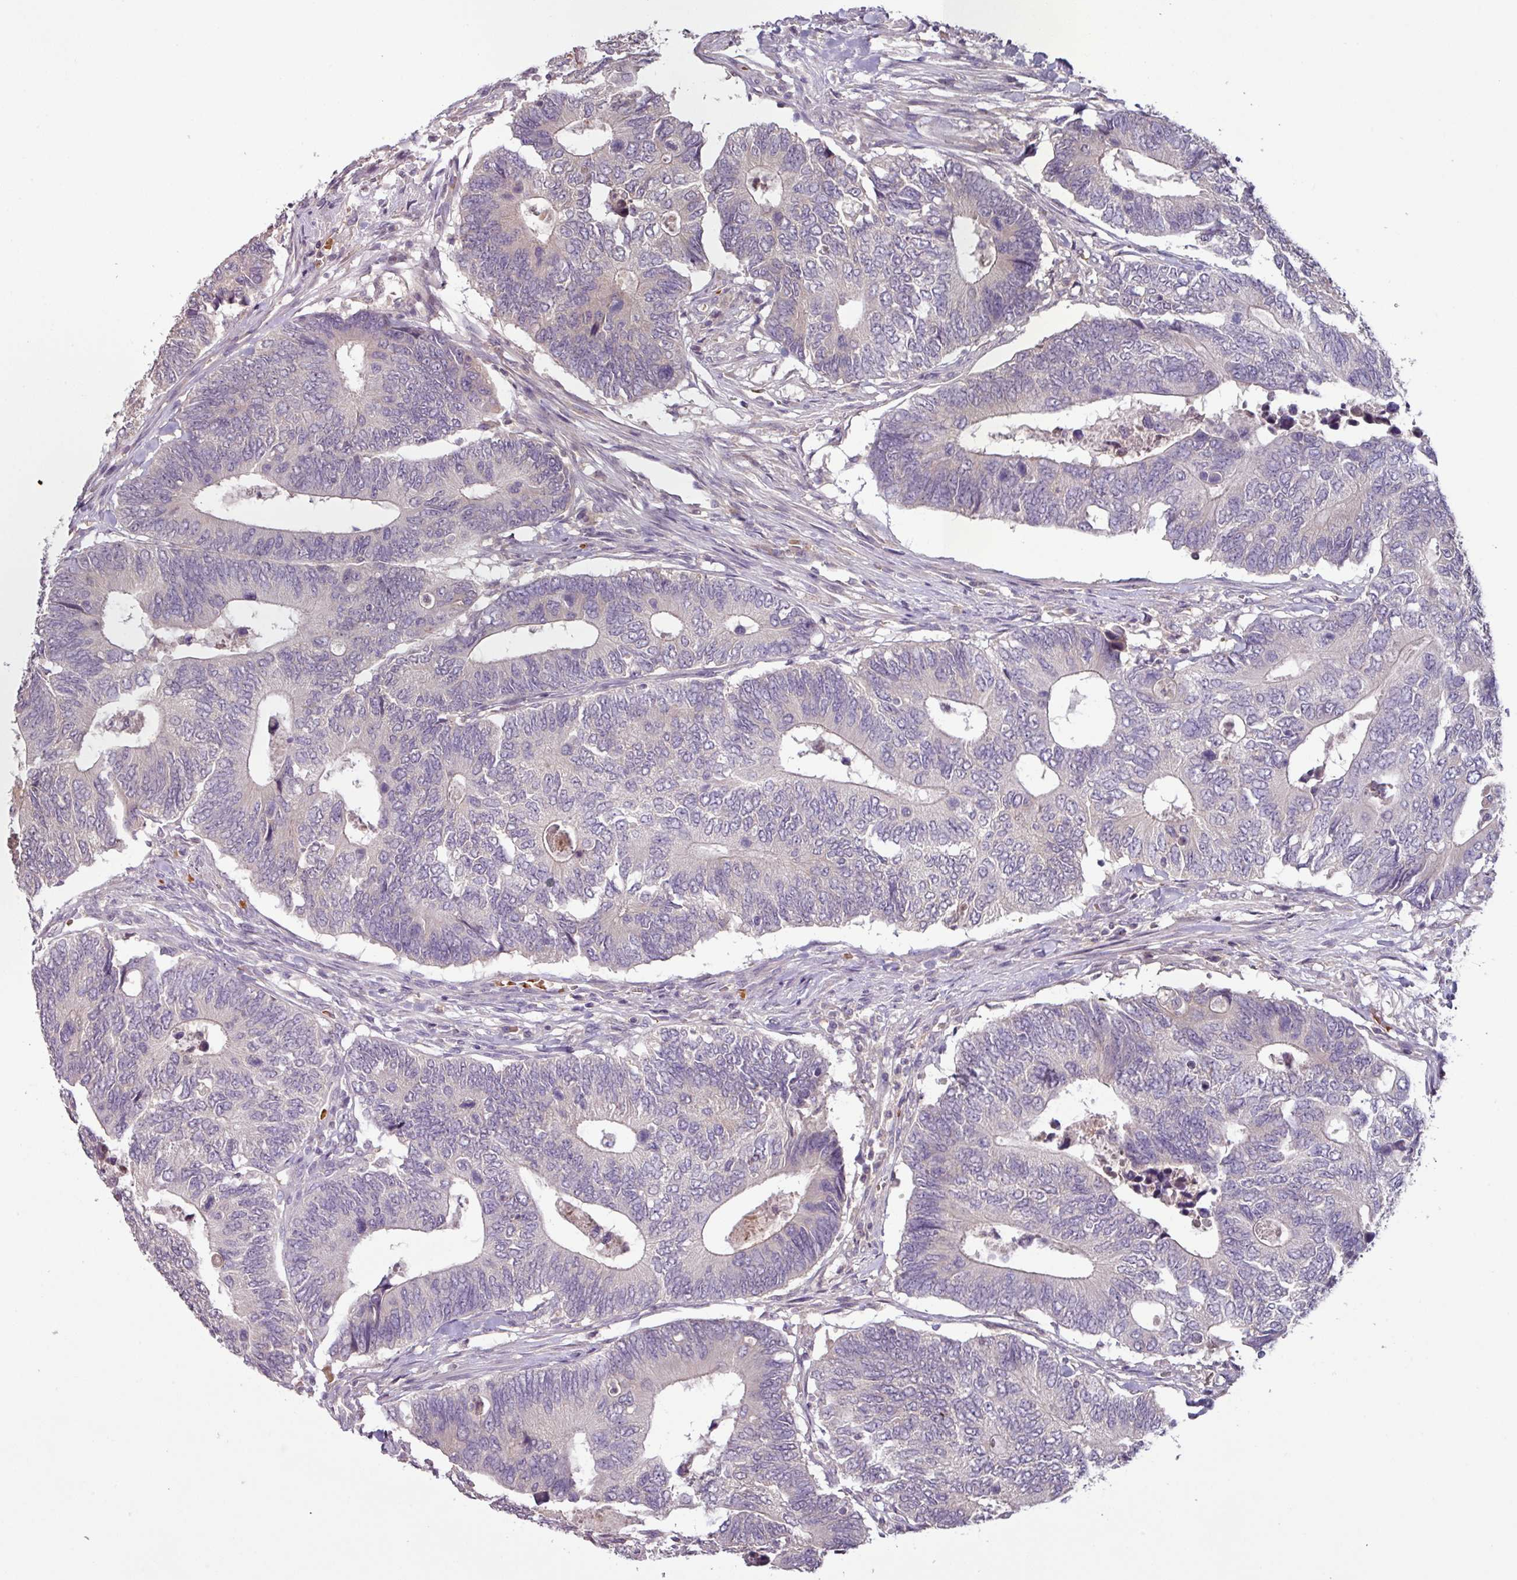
{"staining": {"intensity": "negative", "quantity": "none", "location": "none"}, "tissue": "colorectal cancer", "cell_type": "Tumor cells", "image_type": "cancer", "snomed": [{"axis": "morphology", "description": "Adenocarcinoma, NOS"}, {"axis": "topography", "description": "Colon"}], "caption": "Tumor cells are negative for protein expression in human colorectal cancer (adenocarcinoma).", "gene": "SLC5A10", "patient": {"sex": "male", "age": 87}}